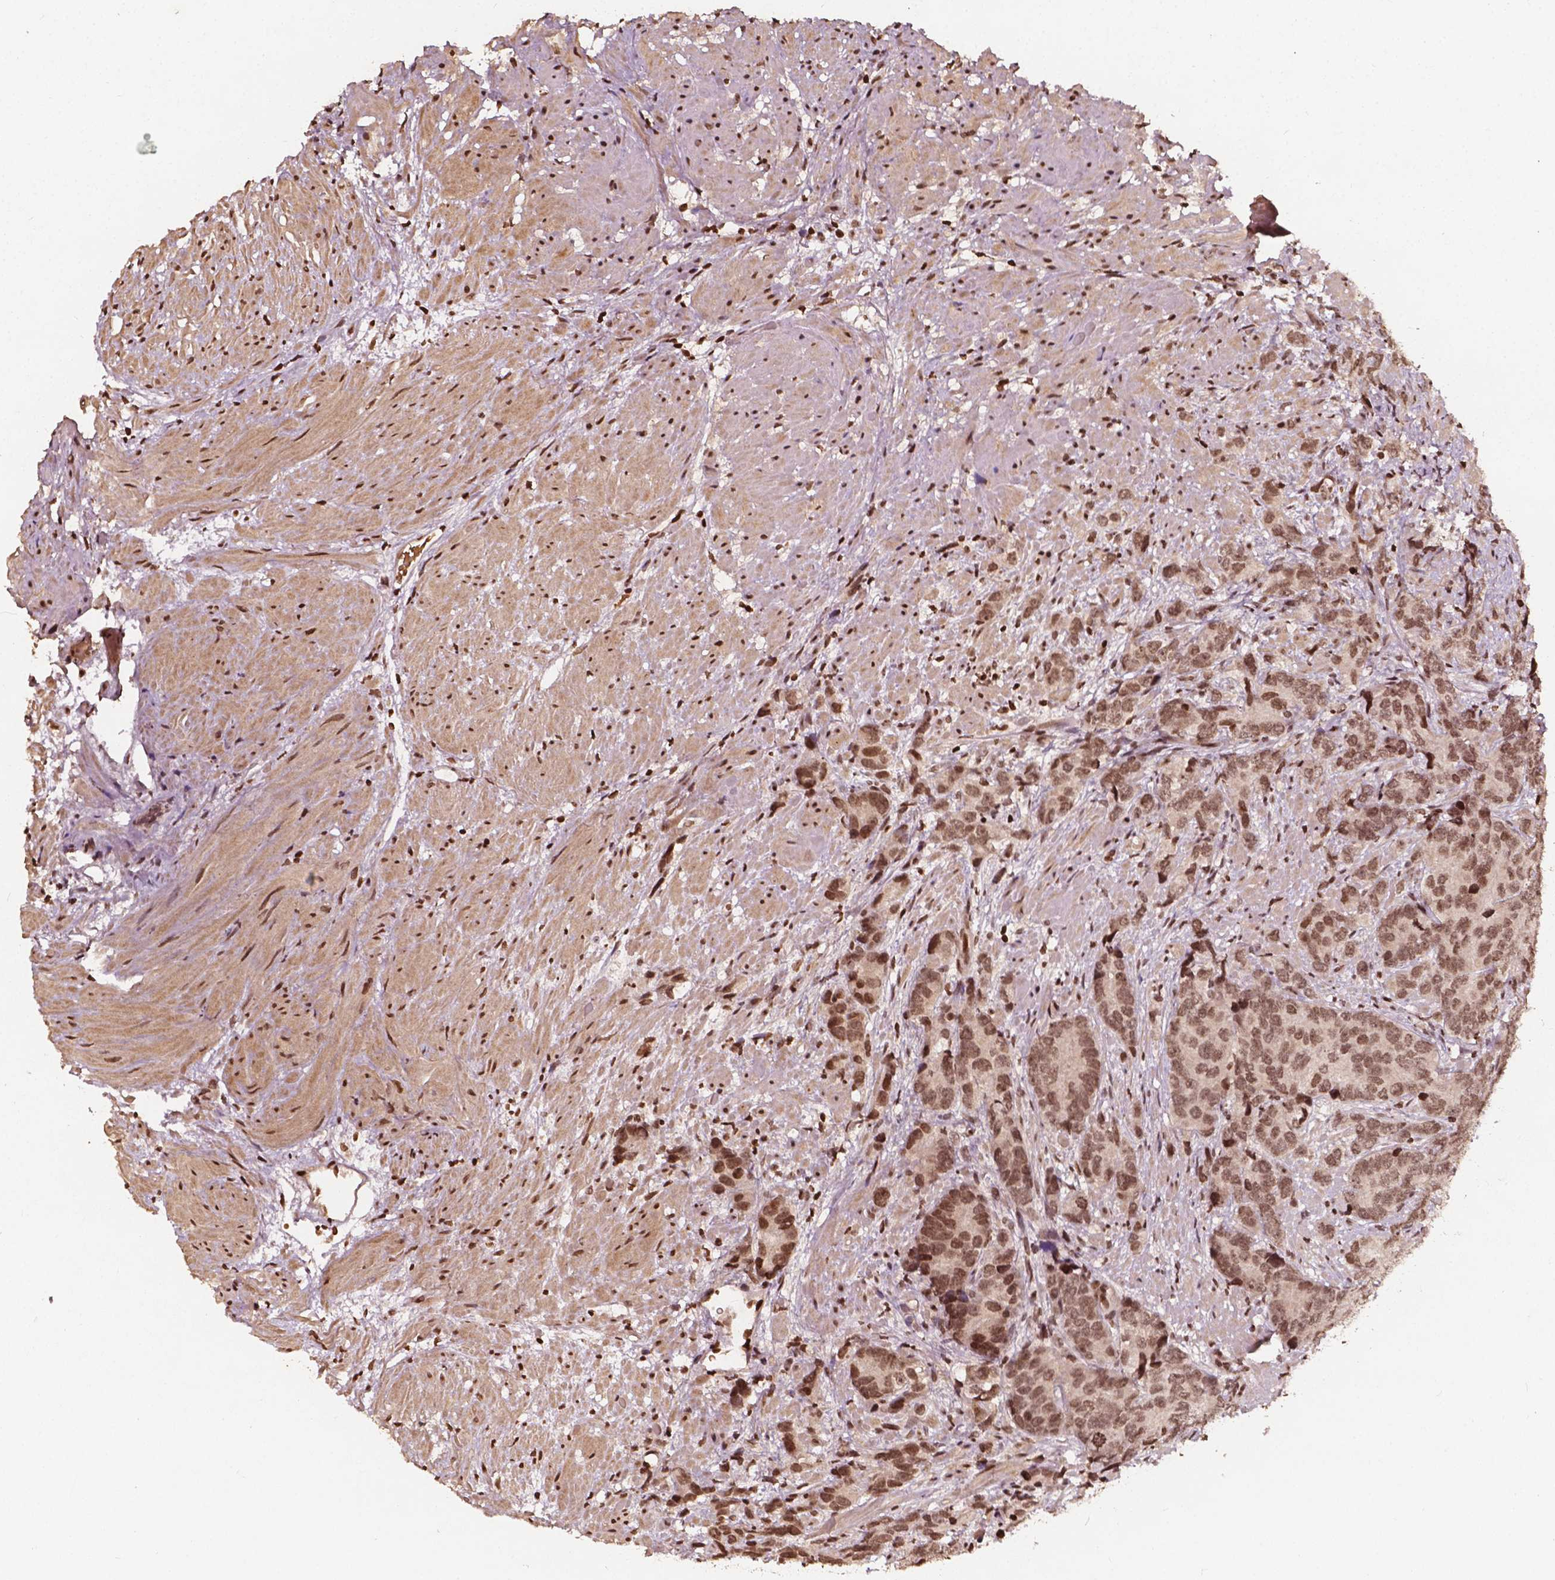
{"staining": {"intensity": "moderate", "quantity": ">75%", "location": "nuclear"}, "tissue": "prostate cancer", "cell_type": "Tumor cells", "image_type": "cancer", "snomed": [{"axis": "morphology", "description": "Adenocarcinoma, High grade"}, {"axis": "topography", "description": "Prostate"}], "caption": "IHC staining of prostate adenocarcinoma (high-grade), which shows medium levels of moderate nuclear staining in about >75% of tumor cells indicating moderate nuclear protein positivity. The staining was performed using DAB (brown) for protein detection and nuclei were counterstained in hematoxylin (blue).", "gene": "H3C14", "patient": {"sex": "male", "age": 90}}